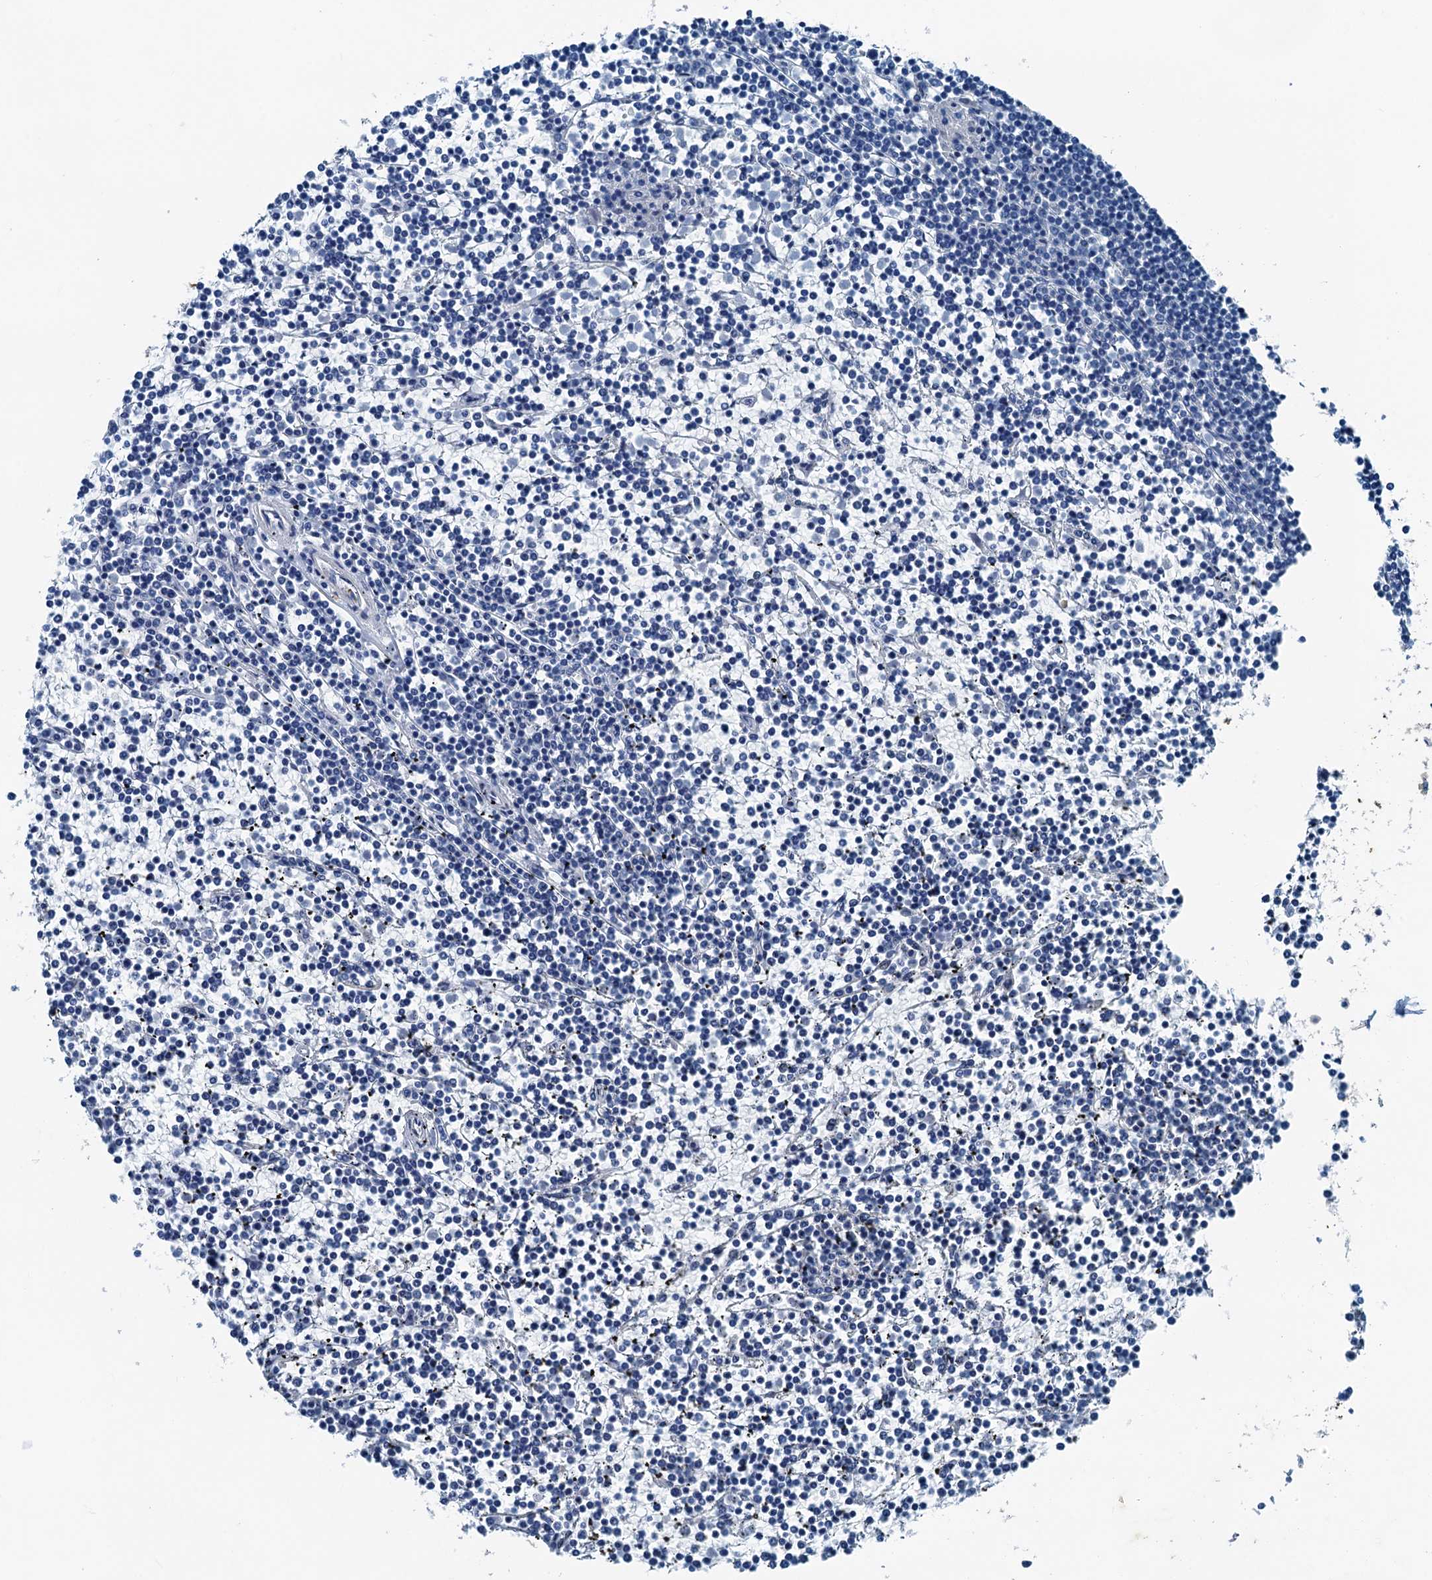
{"staining": {"intensity": "negative", "quantity": "none", "location": "none"}, "tissue": "lymphoma", "cell_type": "Tumor cells", "image_type": "cancer", "snomed": [{"axis": "morphology", "description": "Malignant lymphoma, non-Hodgkin's type, Low grade"}, {"axis": "topography", "description": "Spleen"}], "caption": "An immunohistochemistry micrograph of lymphoma is shown. There is no staining in tumor cells of lymphoma.", "gene": "RAB3IL1", "patient": {"sex": "female", "age": 19}}